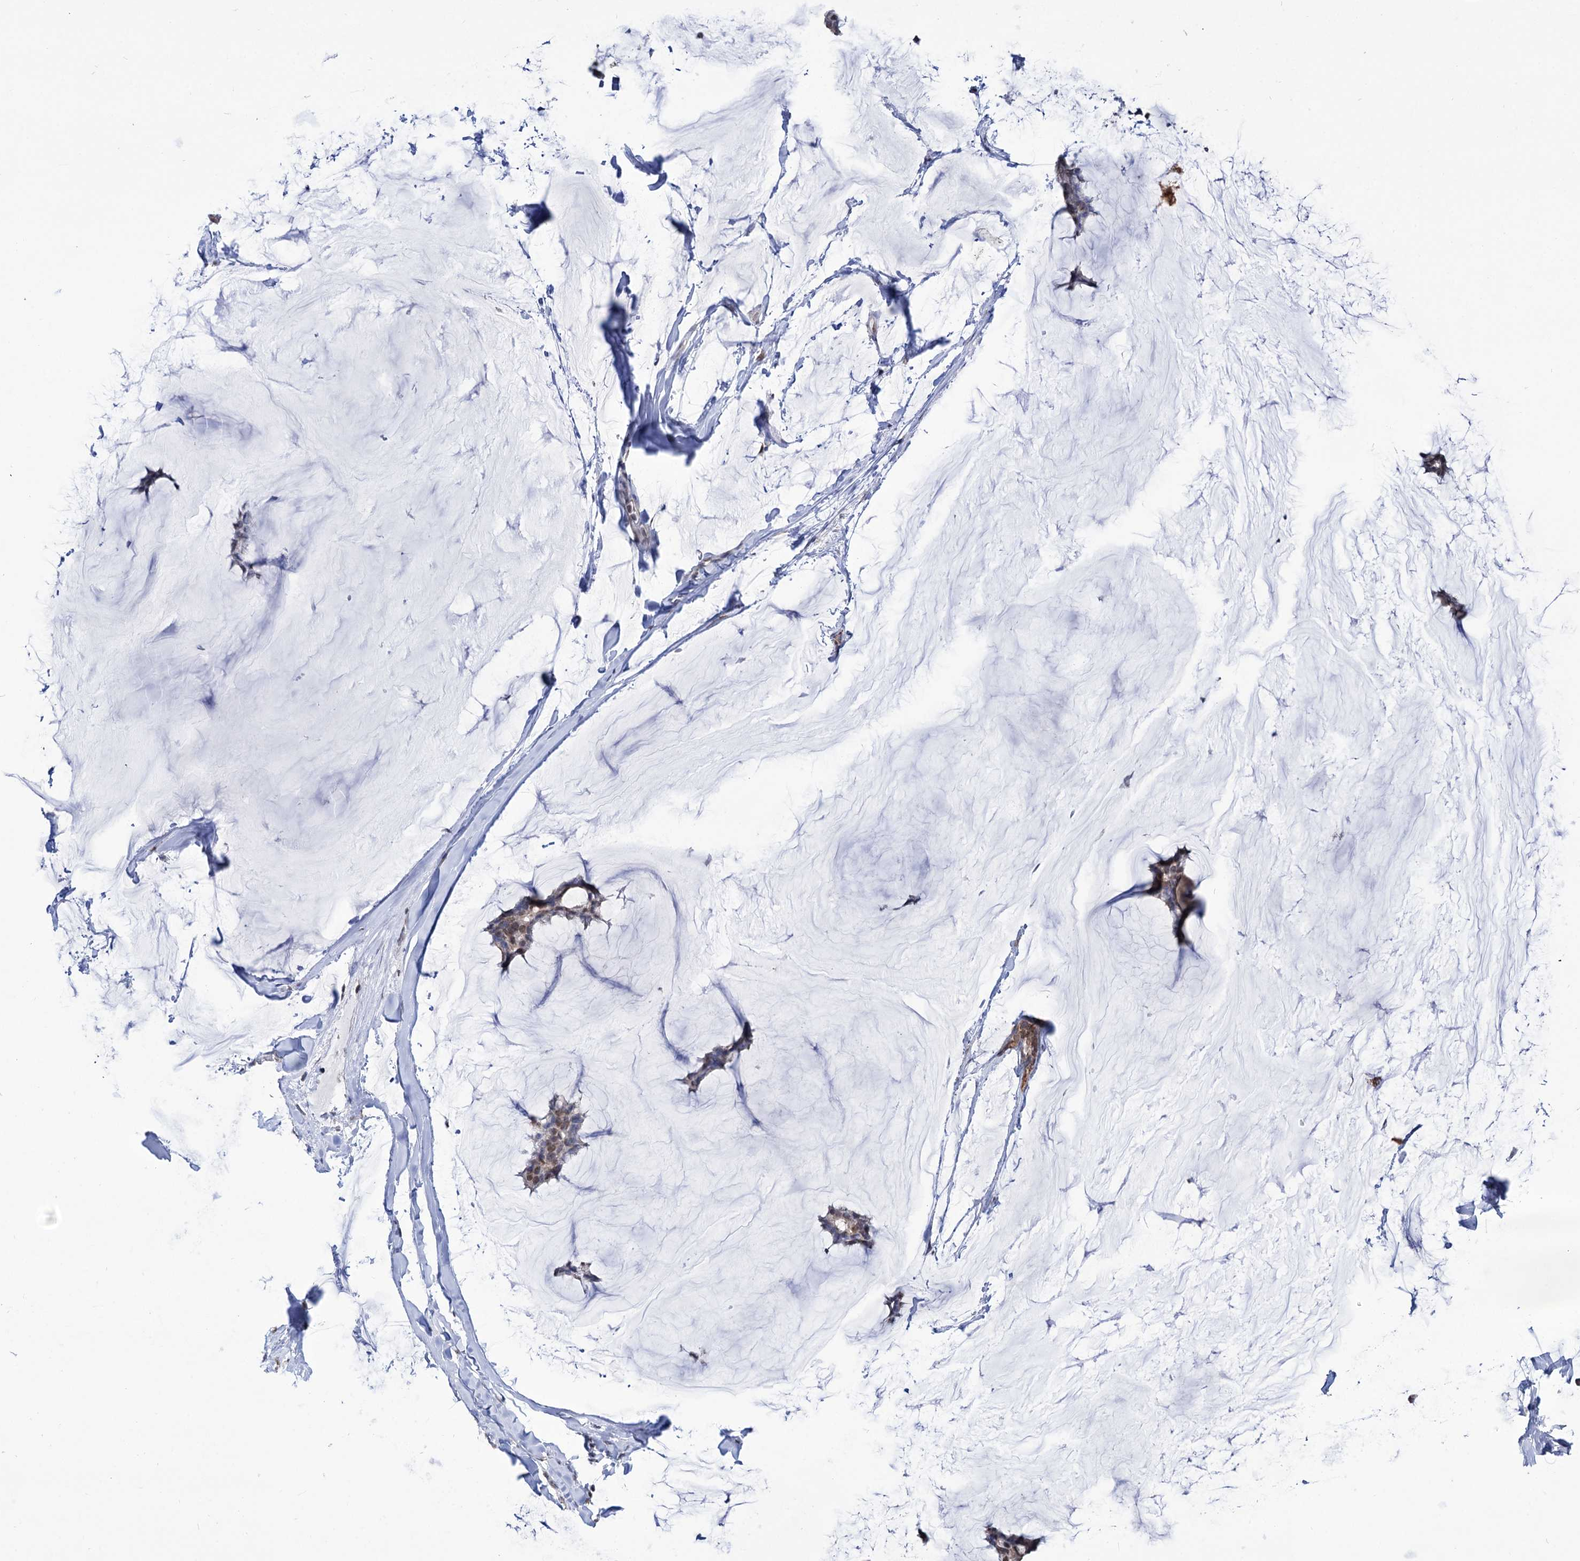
{"staining": {"intensity": "moderate", "quantity": "25%-75%", "location": "nuclear"}, "tissue": "breast cancer", "cell_type": "Tumor cells", "image_type": "cancer", "snomed": [{"axis": "morphology", "description": "Duct carcinoma"}, {"axis": "topography", "description": "Breast"}], "caption": "High-power microscopy captured an immunohistochemistry (IHC) histopathology image of breast cancer, revealing moderate nuclear positivity in about 25%-75% of tumor cells.", "gene": "ABHD10", "patient": {"sex": "female", "age": 93}}